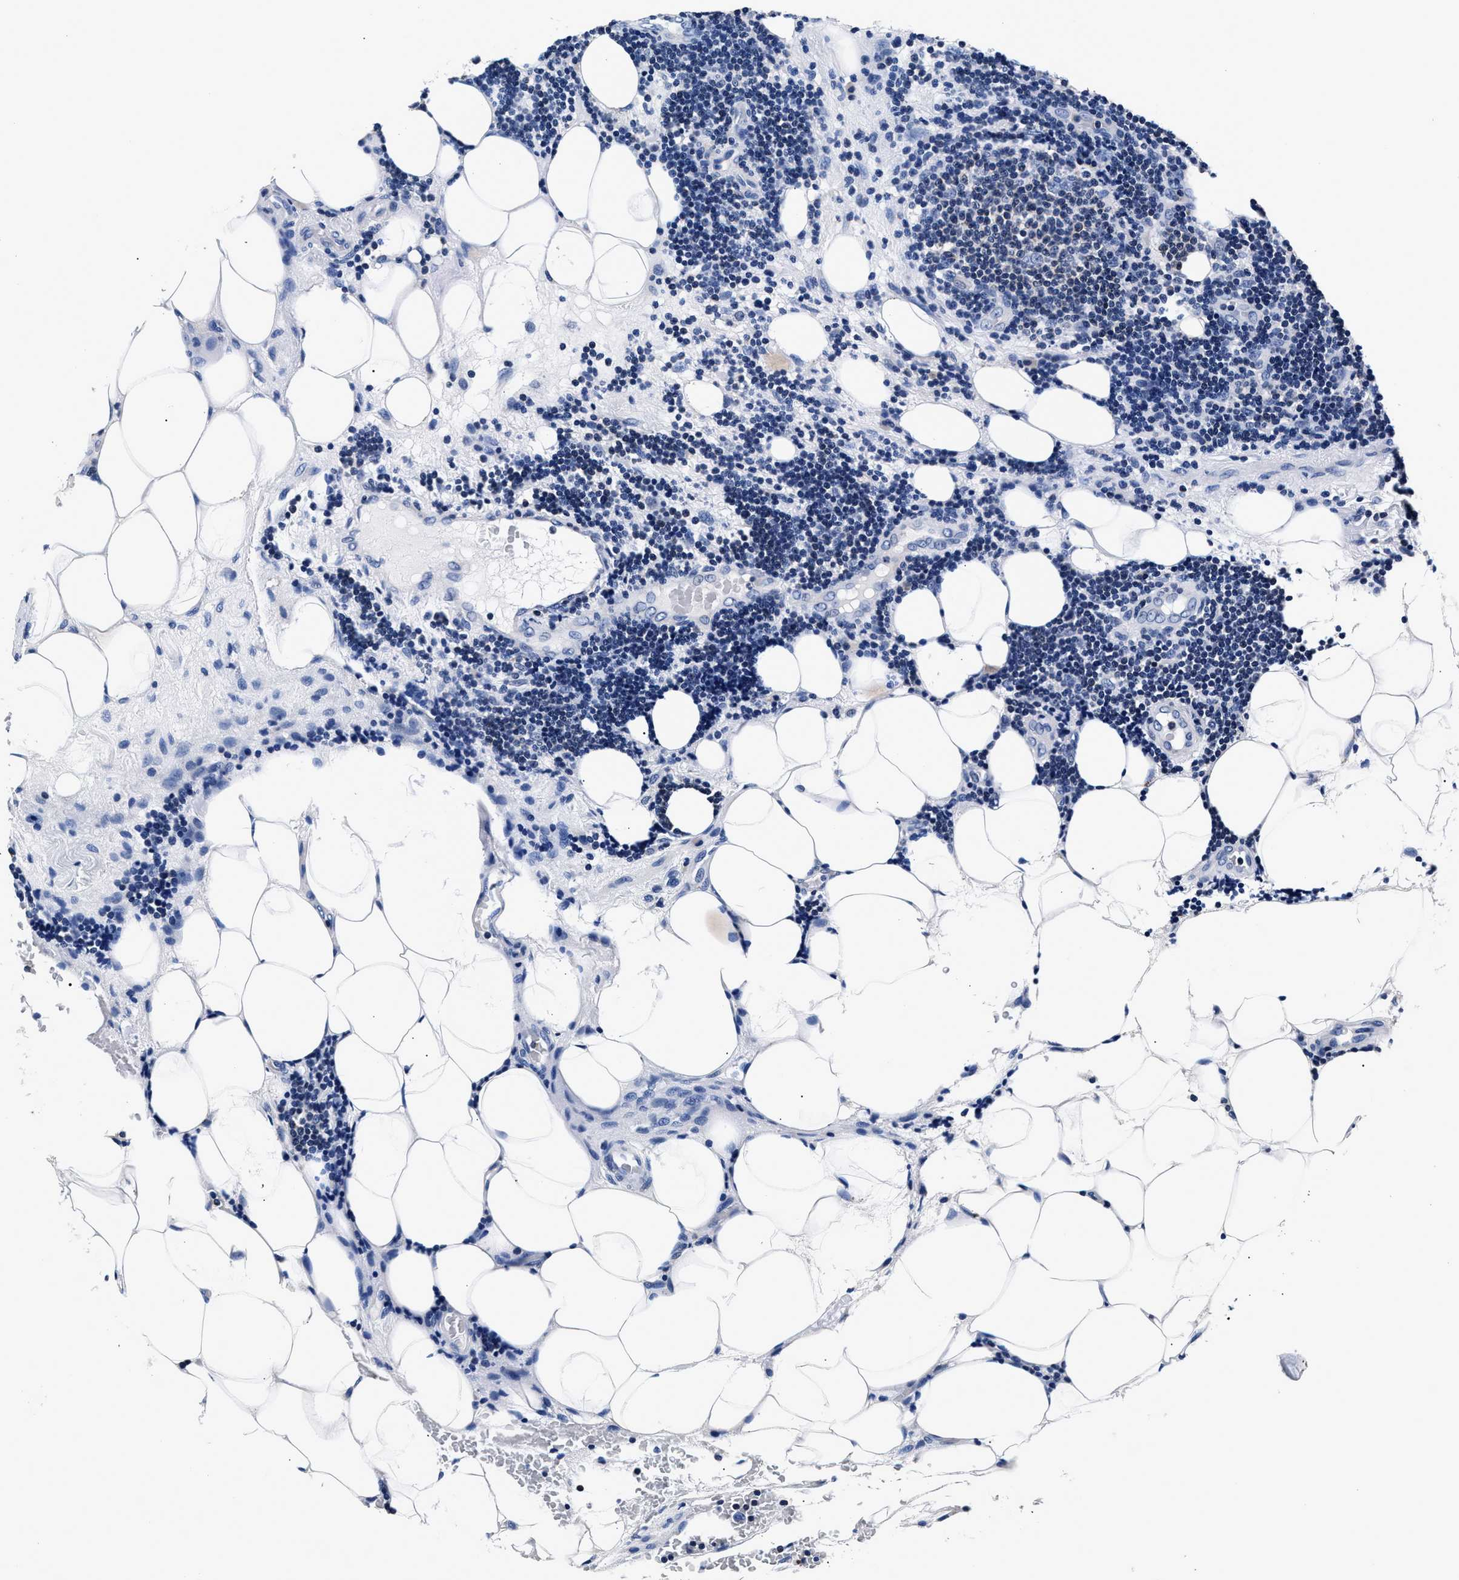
{"staining": {"intensity": "negative", "quantity": "none", "location": "none"}, "tissue": "lymphoma", "cell_type": "Tumor cells", "image_type": "cancer", "snomed": [{"axis": "morphology", "description": "Malignant lymphoma, non-Hodgkin's type, Low grade"}, {"axis": "topography", "description": "Lymph node"}], "caption": "The histopathology image demonstrates no staining of tumor cells in lymphoma. (IHC, brightfield microscopy, high magnification).", "gene": "PHF24", "patient": {"sex": "male", "age": 83}}